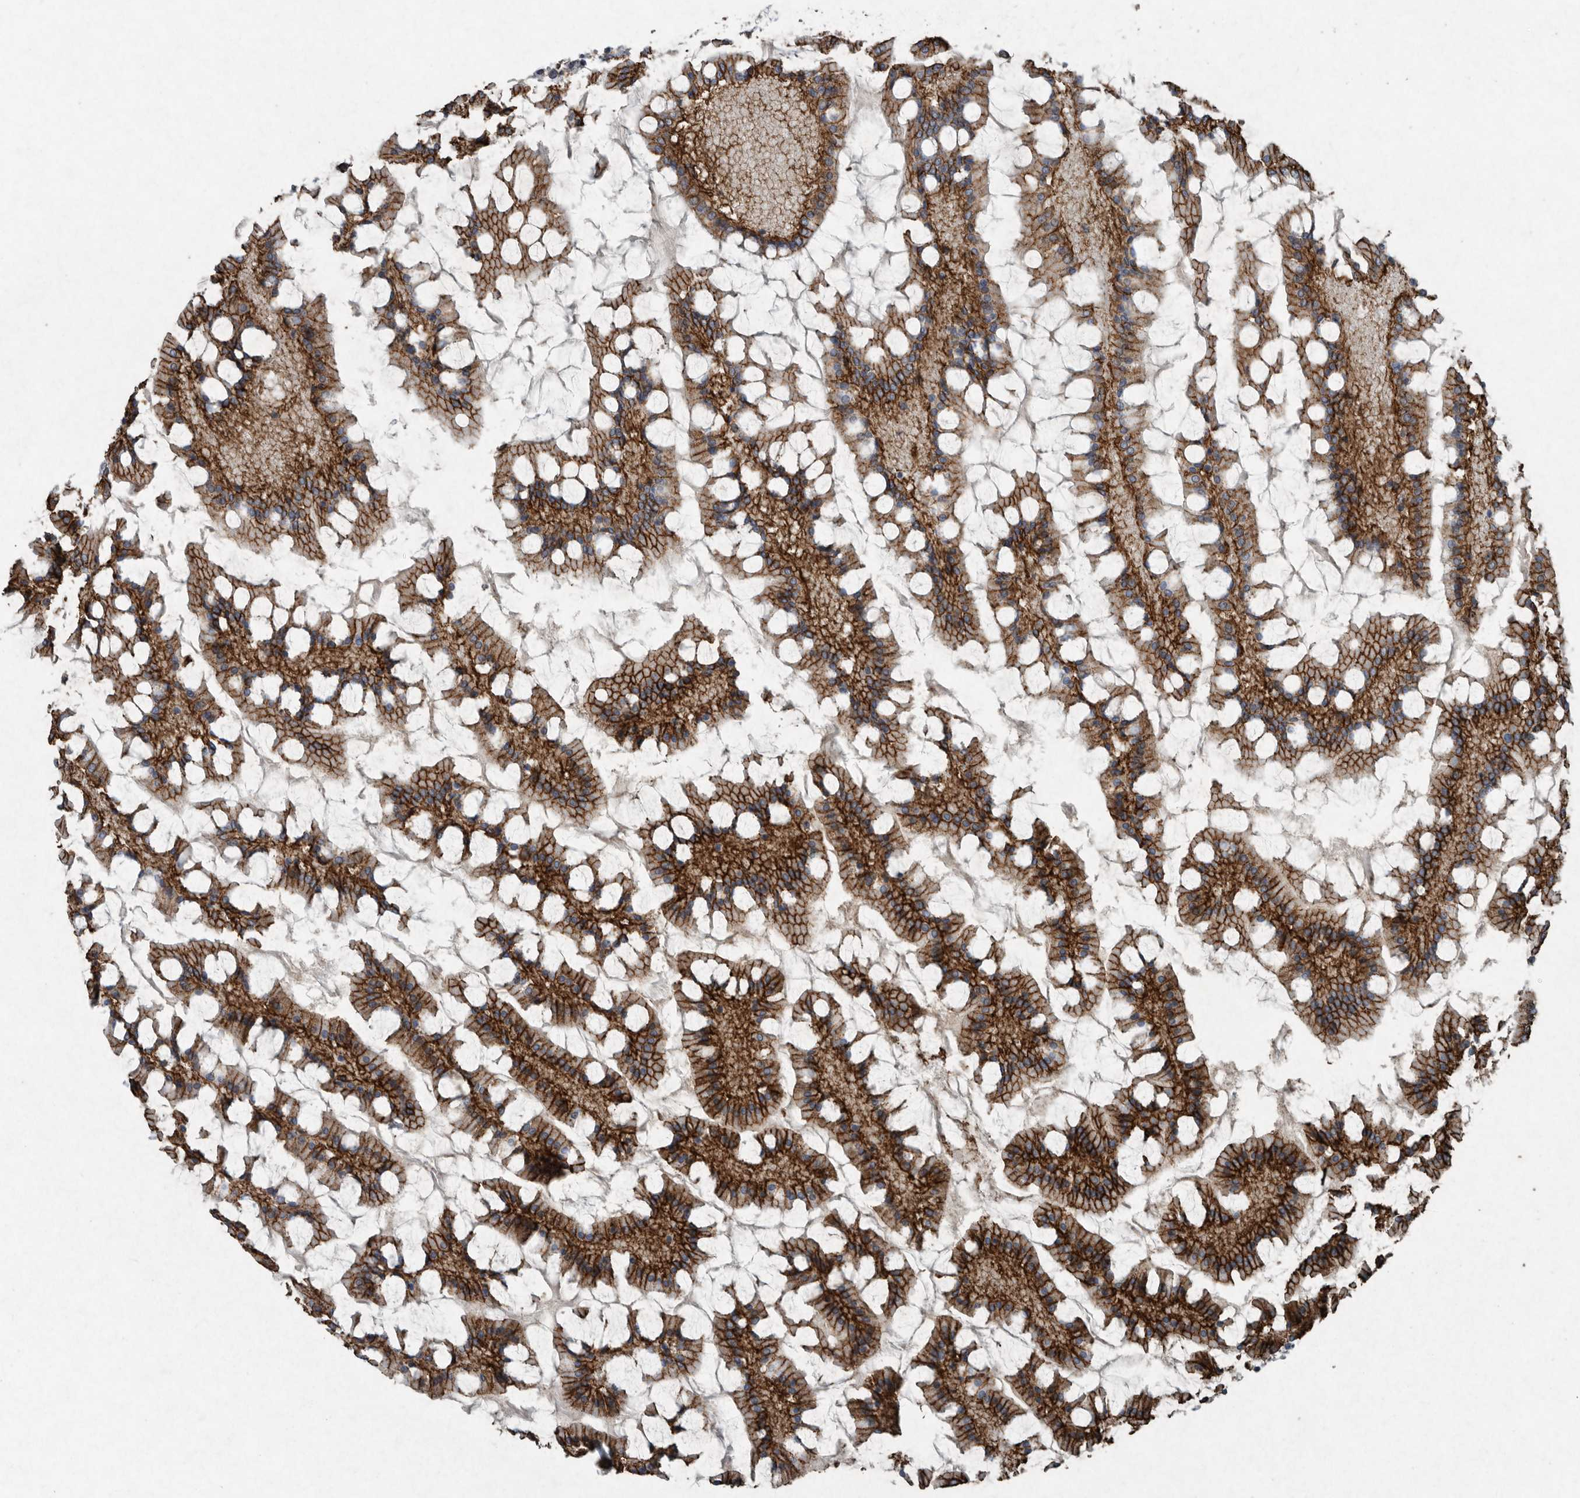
{"staining": {"intensity": "strong", "quantity": "25%-75%", "location": "cytoplasmic/membranous"}, "tissue": "small intestine", "cell_type": "Glandular cells", "image_type": "normal", "snomed": [{"axis": "morphology", "description": "Normal tissue, NOS"}, {"axis": "topography", "description": "Small intestine"}], "caption": "The immunohistochemical stain highlights strong cytoplasmic/membranous positivity in glandular cells of benign small intestine. (DAB (3,3'-diaminobenzidine) IHC, brown staining for protein, blue staining for nuclei).", "gene": "IL20", "patient": {"sex": "male", "age": 41}}